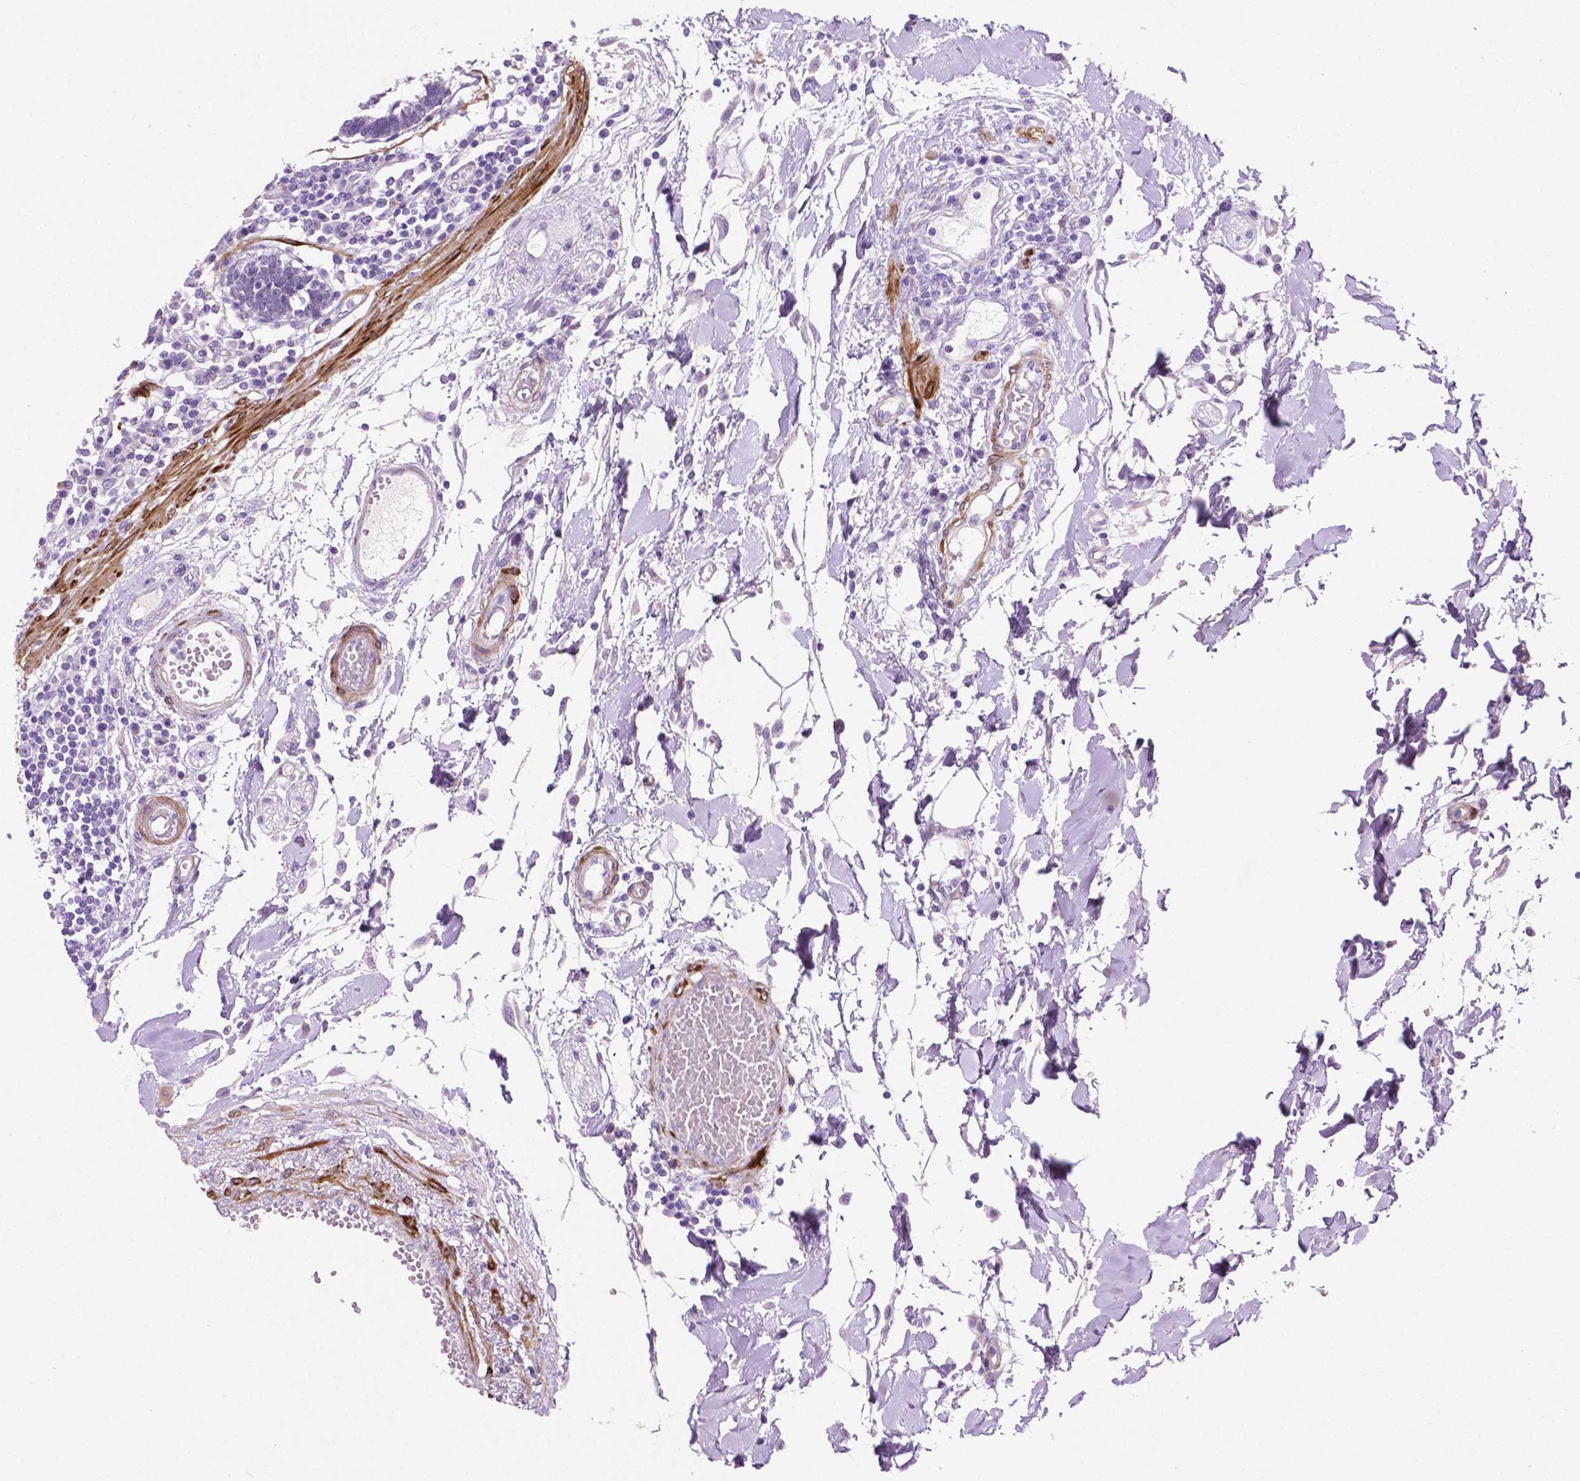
{"staining": {"intensity": "weak", "quantity": "<25%", "location": "cytoplasmic/membranous"}, "tissue": "colon", "cell_type": "Endothelial cells", "image_type": "normal", "snomed": [{"axis": "morphology", "description": "Normal tissue, NOS"}, {"axis": "morphology", "description": "Adenocarcinoma, NOS"}, {"axis": "topography", "description": "Colon"}], "caption": "Immunohistochemistry of normal human colon exhibits no staining in endothelial cells.", "gene": "ASPG", "patient": {"sex": "male", "age": 83}}